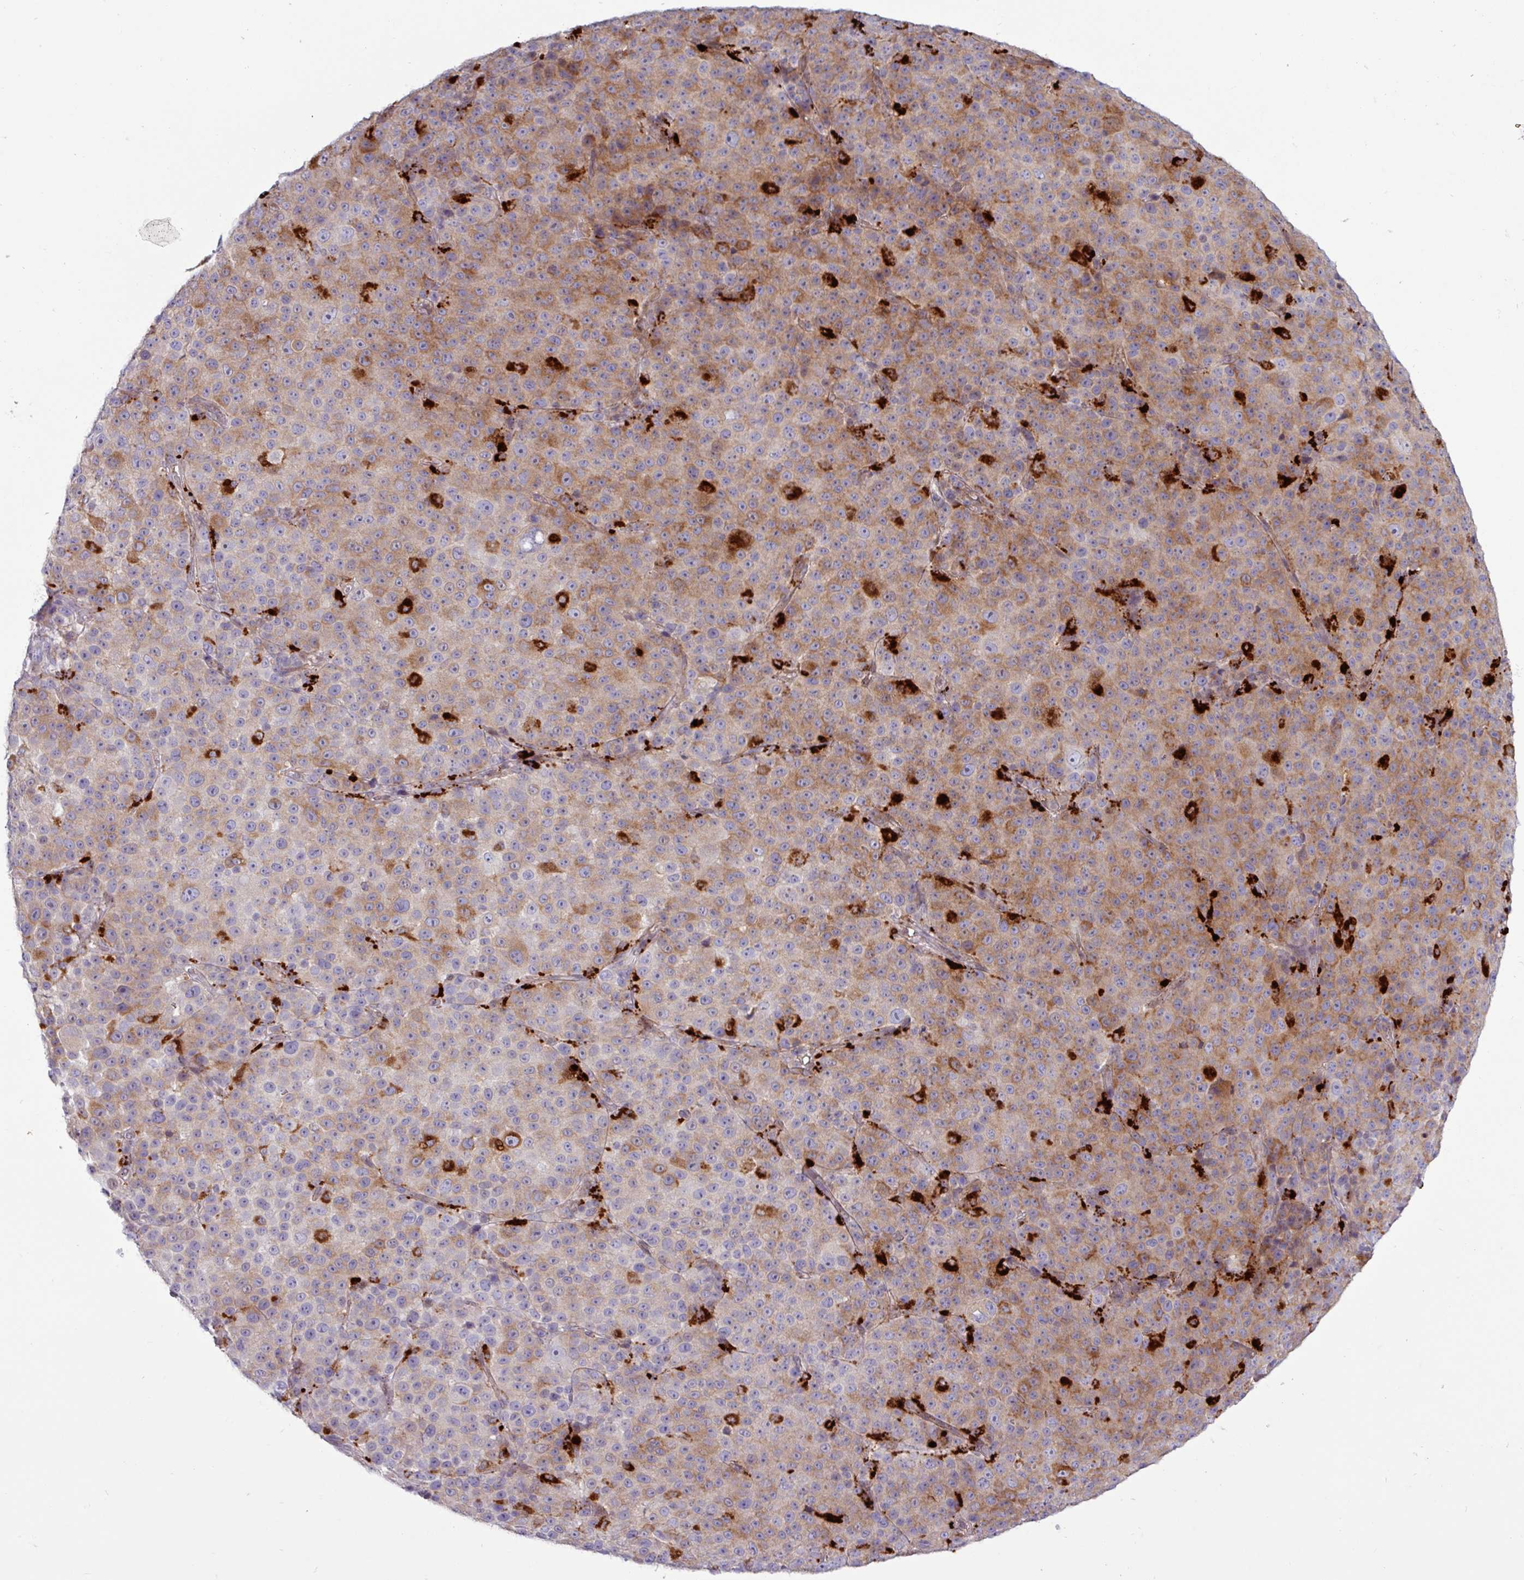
{"staining": {"intensity": "weak", "quantity": "25%-75%", "location": "cytoplasmic/membranous"}, "tissue": "melanoma", "cell_type": "Tumor cells", "image_type": "cancer", "snomed": [{"axis": "morphology", "description": "Malignant melanoma, Metastatic site"}, {"axis": "topography", "description": "Skin"}, {"axis": "topography", "description": "Lymph node"}], "caption": "Weak cytoplasmic/membranous protein staining is present in approximately 25%-75% of tumor cells in malignant melanoma (metastatic site). (brown staining indicates protein expression, while blue staining denotes nuclei).", "gene": "AMIGO2", "patient": {"sex": "male", "age": 66}}